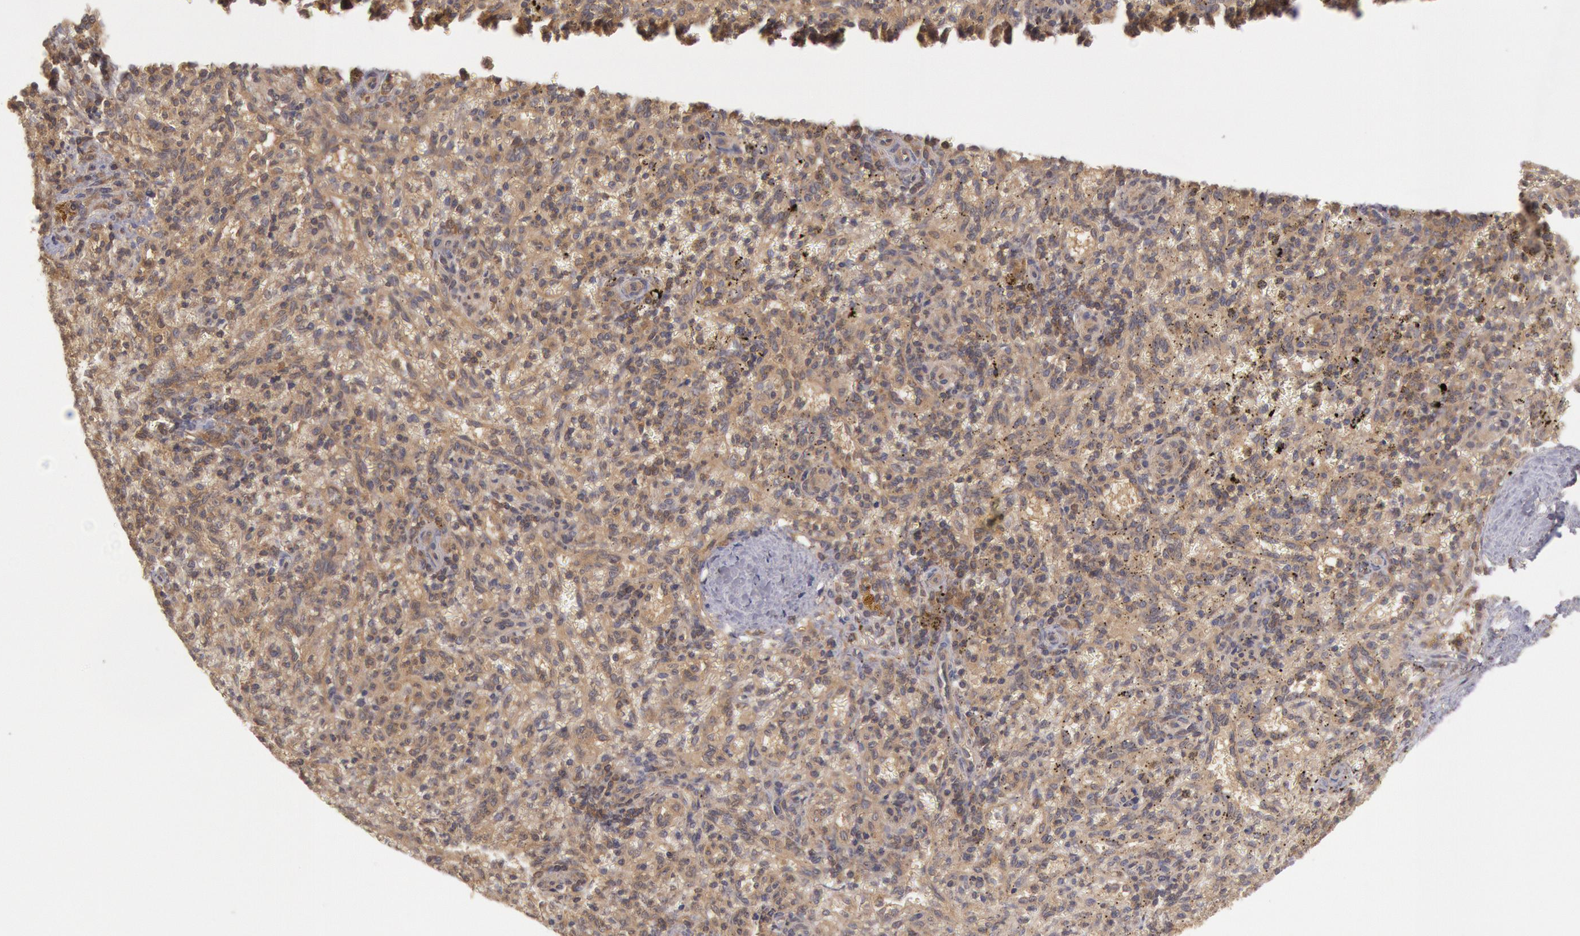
{"staining": {"intensity": "weak", "quantity": "25%-75%", "location": "cytoplasmic/membranous"}, "tissue": "spleen", "cell_type": "Cells in red pulp", "image_type": "normal", "snomed": [{"axis": "morphology", "description": "Normal tissue, NOS"}, {"axis": "topography", "description": "Spleen"}], "caption": "Protein analysis of unremarkable spleen reveals weak cytoplasmic/membranous expression in about 25%-75% of cells in red pulp. The protein of interest is stained brown, and the nuclei are stained in blue (DAB IHC with brightfield microscopy, high magnification).", "gene": "BRAF", "patient": {"sex": "female", "age": 10}}